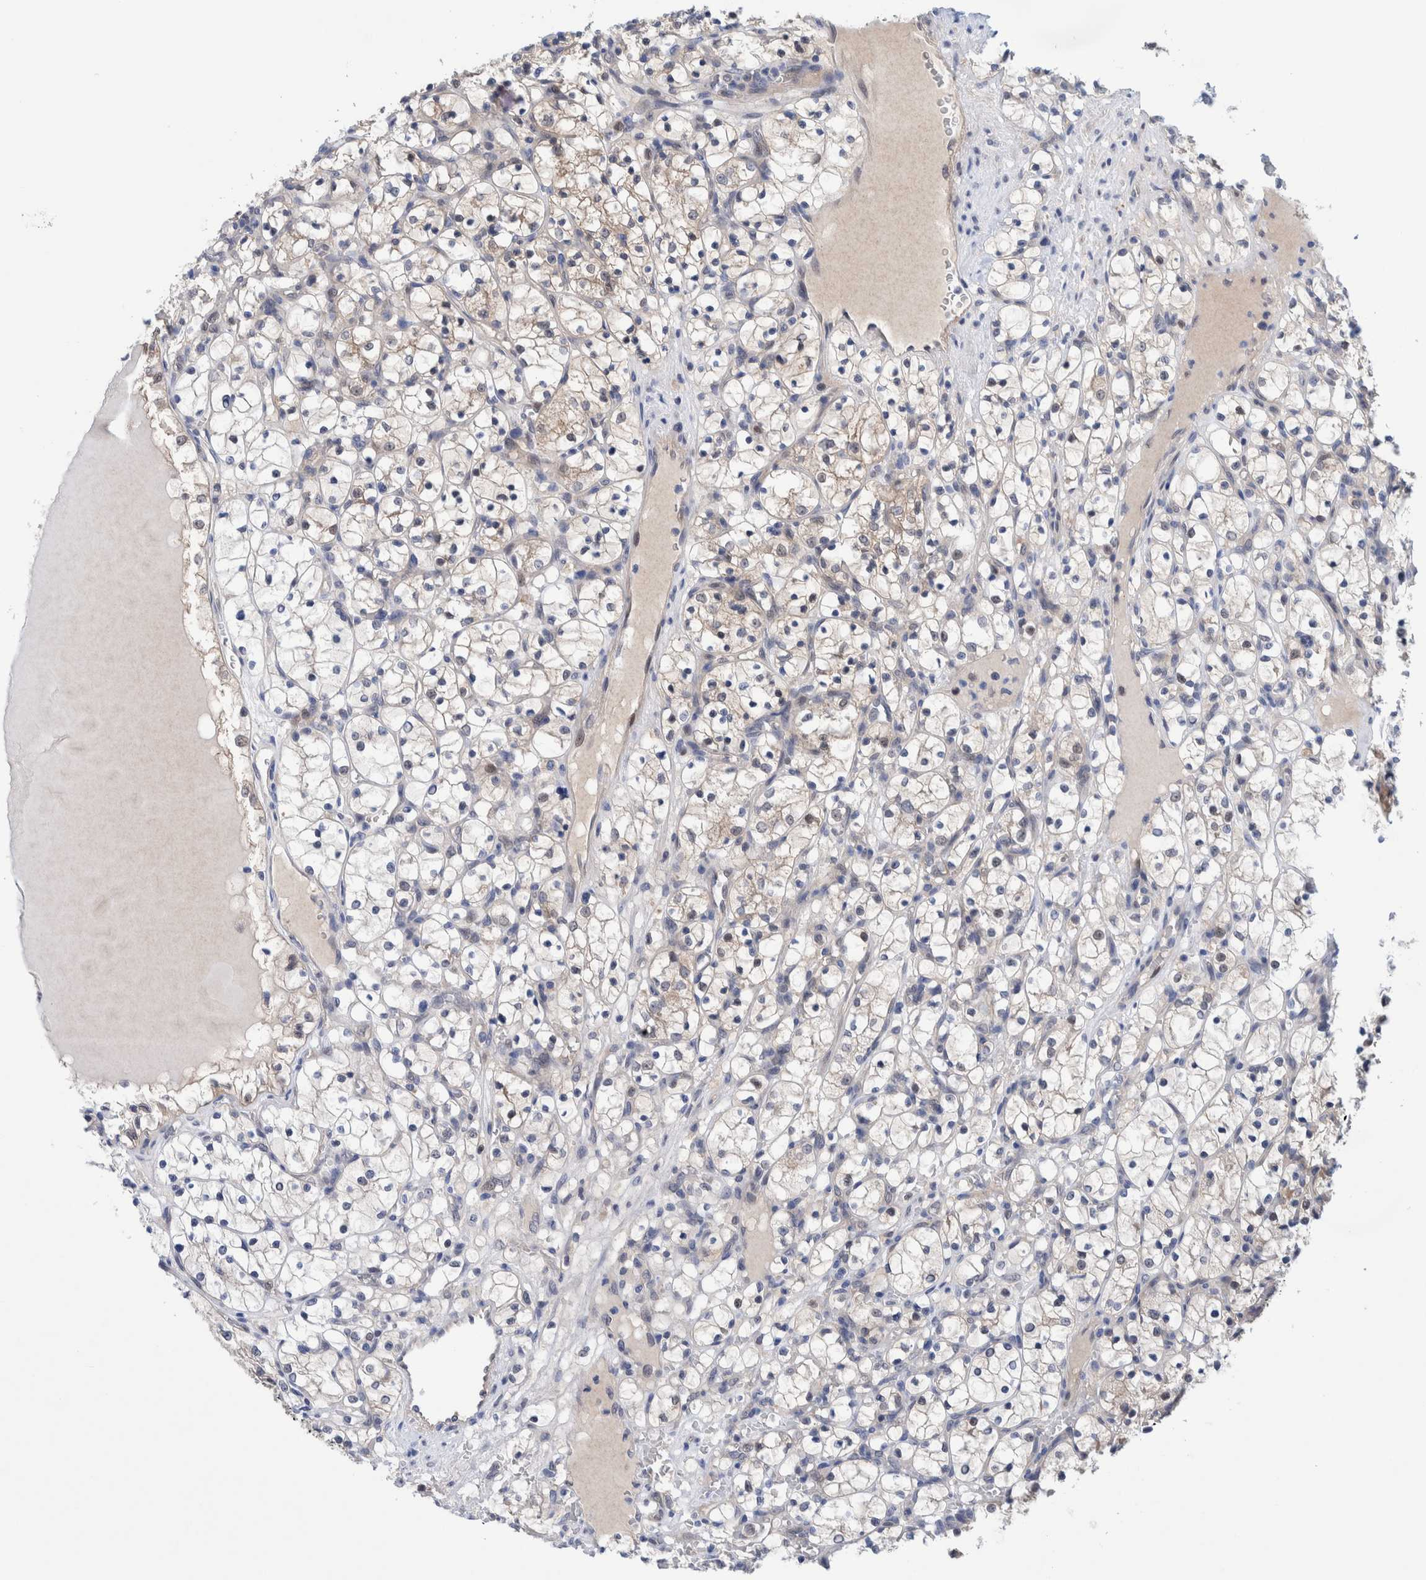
{"staining": {"intensity": "weak", "quantity": "<25%", "location": "cytoplasmic/membranous"}, "tissue": "renal cancer", "cell_type": "Tumor cells", "image_type": "cancer", "snomed": [{"axis": "morphology", "description": "Adenocarcinoma, NOS"}, {"axis": "topography", "description": "Kidney"}], "caption": "An image of human renal cancer is negative for staining in tumor cells.", "gene": "PFAS", "patient": {"sex": "female", "age": 69}}